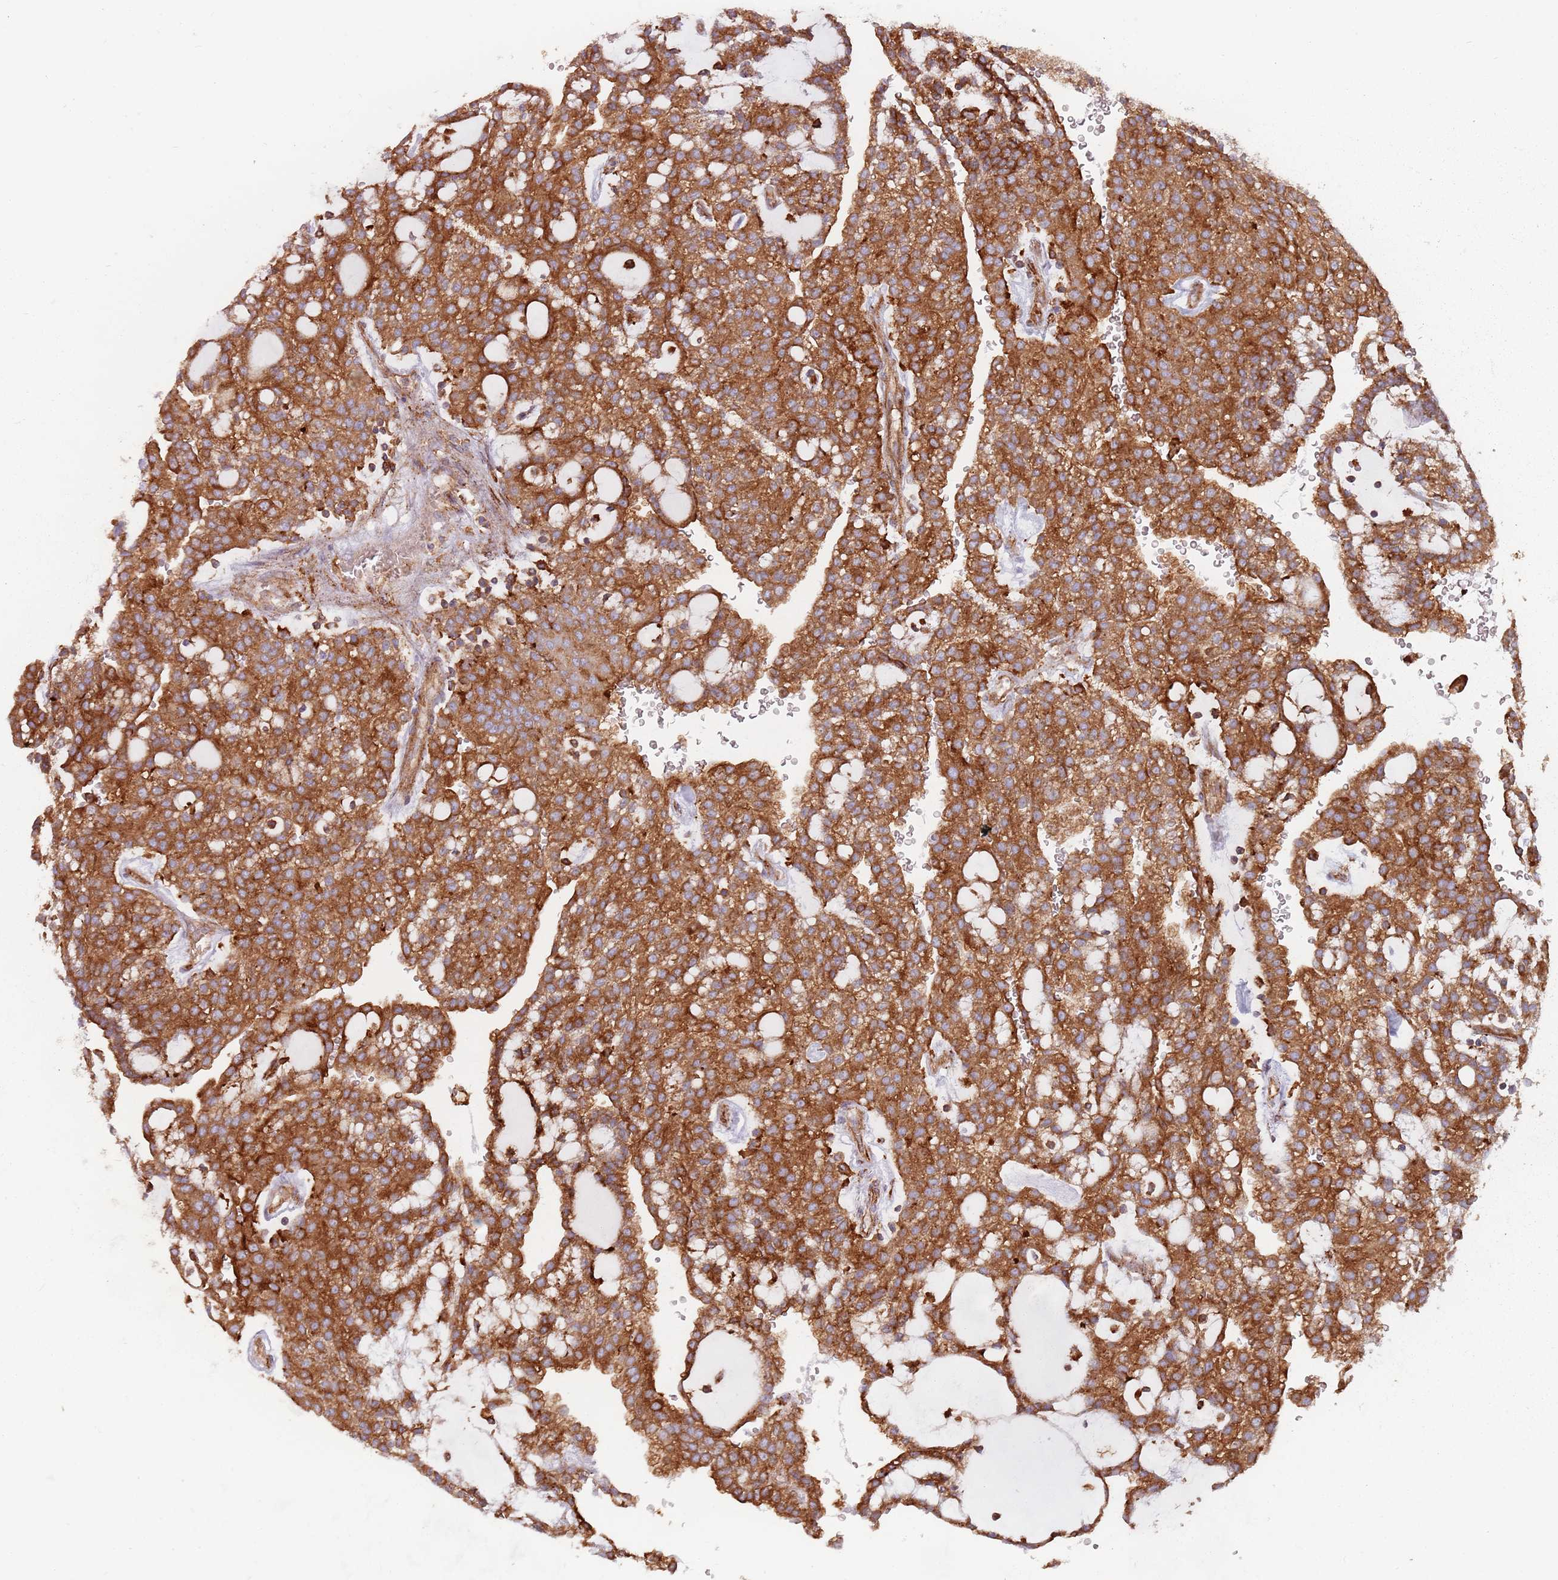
{"staining": {"intensity": "strong", "quantity": ">75%", "location": "cytoplasmic/membranous"}, "tissue": "renal cancer", "cell_type": "Tumor cells", "image_type": "cancer", "snomed": [{"axis": "morphology", "description": "Adenocarcinoma, NOS"}, {"axis": "topography", "description": "Kidney"}], "caption": "A micrograph of human renal cancer stained for a protein reveals strong cytoplasmic/membranous brown staining in tumor cells.", "gene": "TPD52L2", "patient": {"sex": "male", "age": 63}}